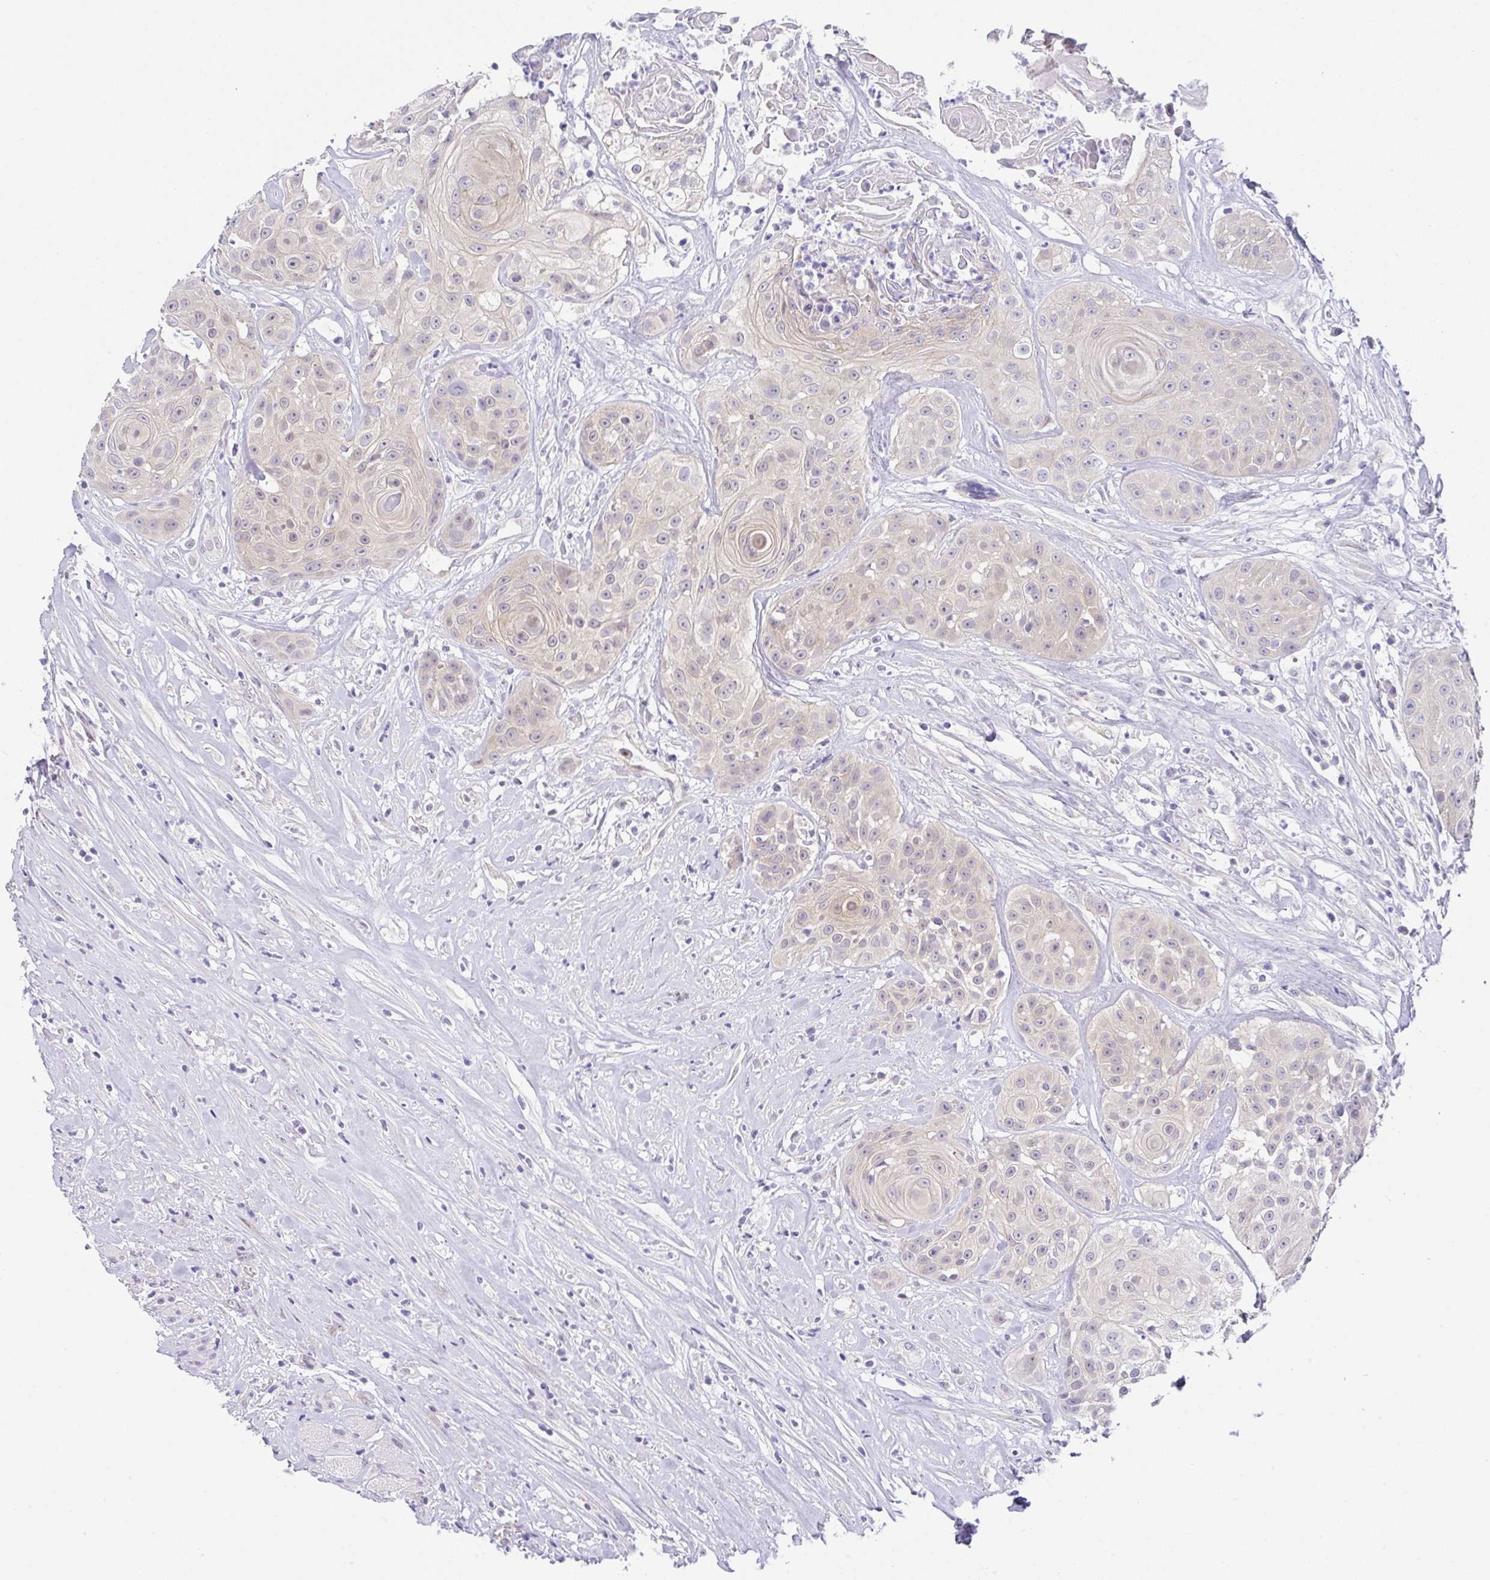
{"staining": {"intensity": "negative", "quantity": "none", "location": "none"}, "tissue": "head and neck cancer", "cell_type": "Tumor cells", "image_type": "cancer", "snomed": [{"axis": "morphology", "description": "Squamous cell carcinoma, NOS"}, {"axis": "topography", "description": "Head-Neck"}], "caption": "DAB immunohistochemical staining of head and neck cancer shows no significant positivity in tumor cells. Brightfield microscopy of immunohistochemistry (IHC) stained with DAB (brown) and hematoxylin (blue), captured at high magnification.", "gene": "CGNL1", "patient": {"sex": "male", "age": 83}}